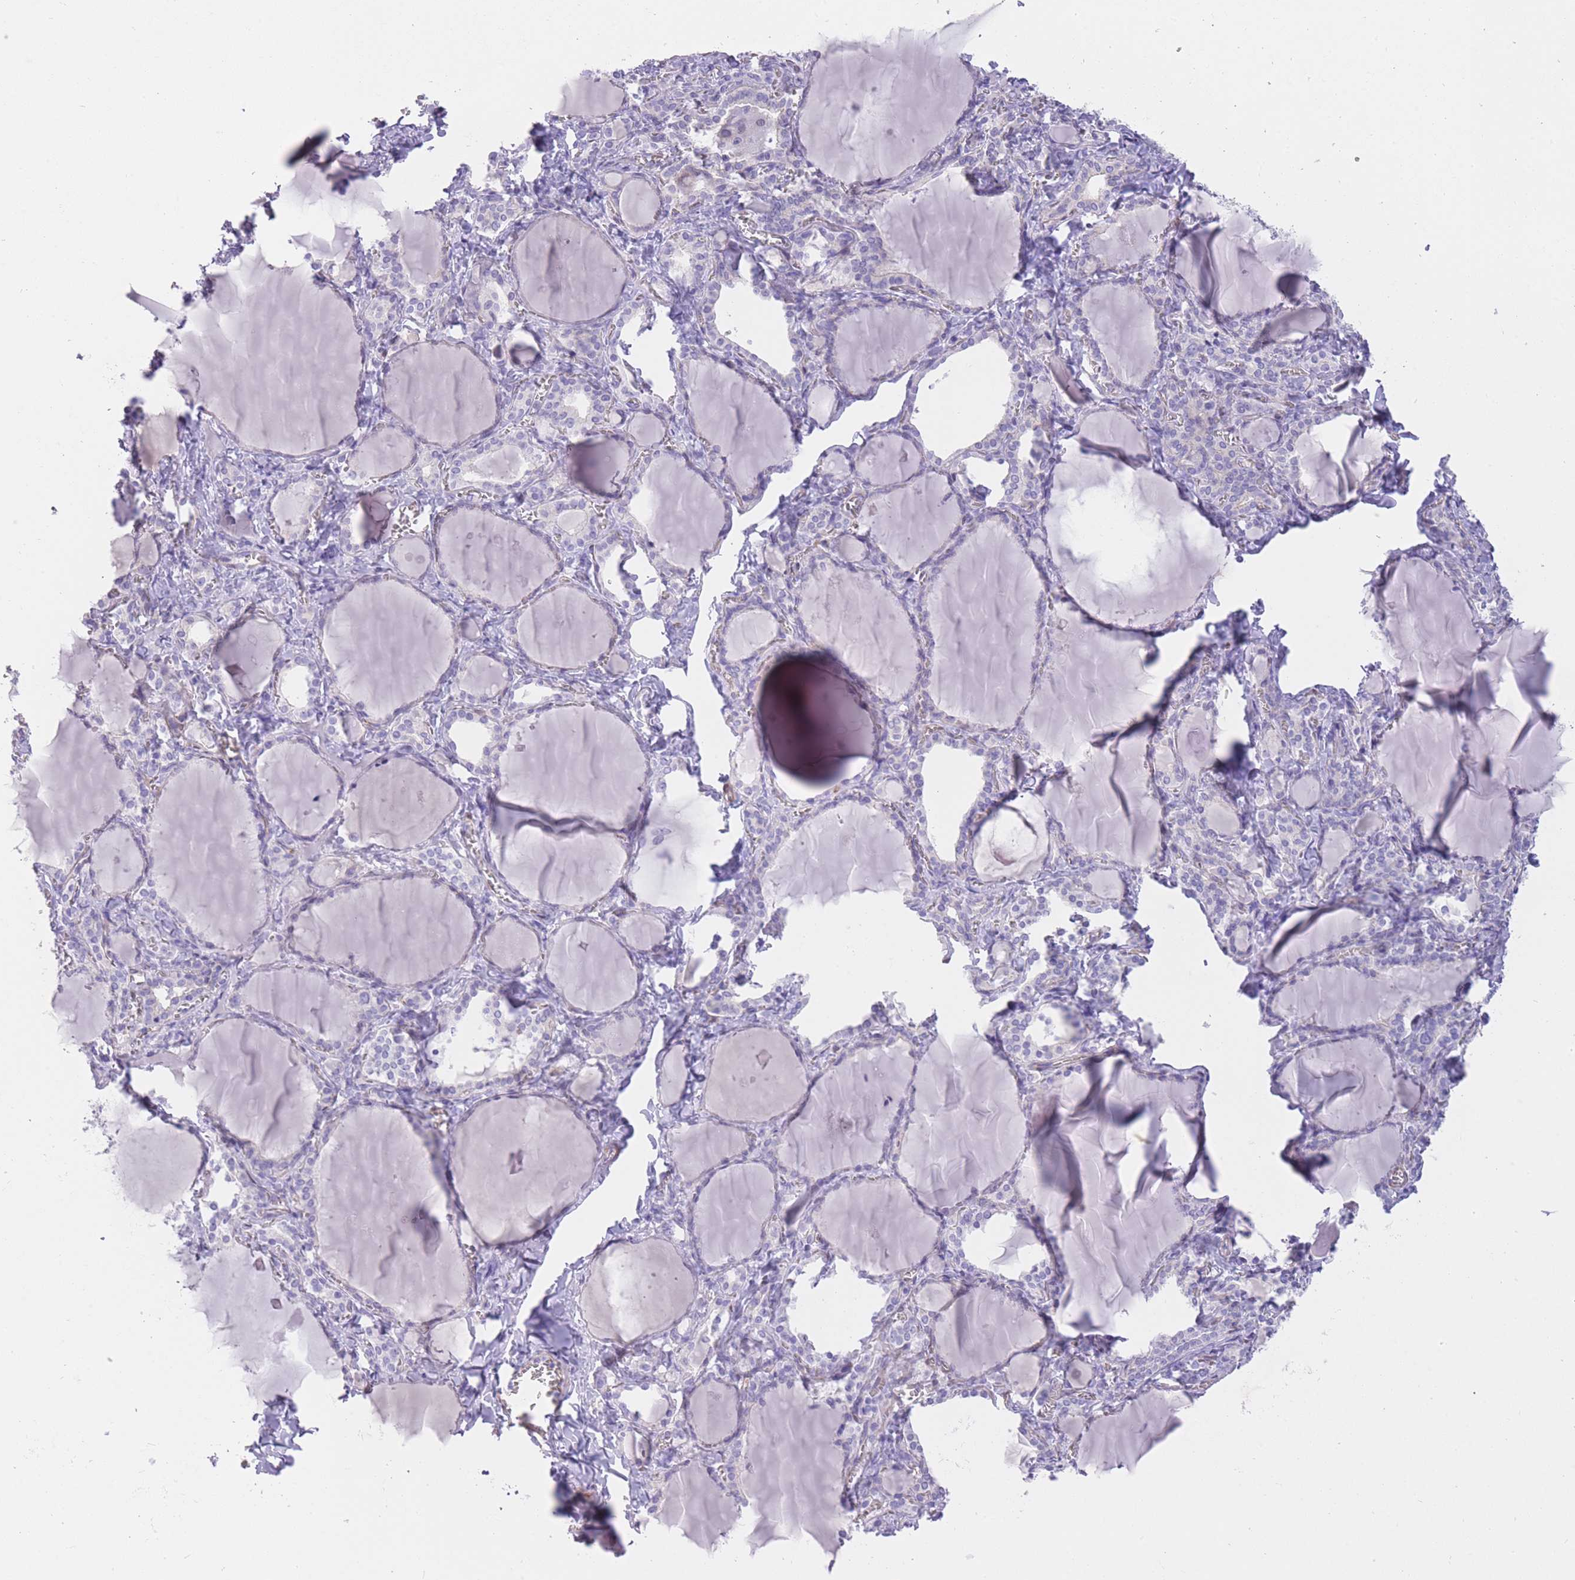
{"staining": {"intensity": "negative", "quantity": "none", "location": "none"}, "tissue": "thyroid gland", "cell_type": "Glandular cells", "image_type": "normal", "snomed": [{"axis": "morphology", "description": "Normal tissue, NOS"}, {"axis": "topography", "description": "Thyroid gland"}], "caption": "High magnification brightfield microscopy of normal thyroid gland stained with DAB (3,3'-diaminobenzidine) (brown) and counterstained with hematoxylin (blue): glandular cells show no significant expression. Nuclei are stained in blue.", "gene": "OR11H12", "patient": {"sex": "female", "age": 42}}